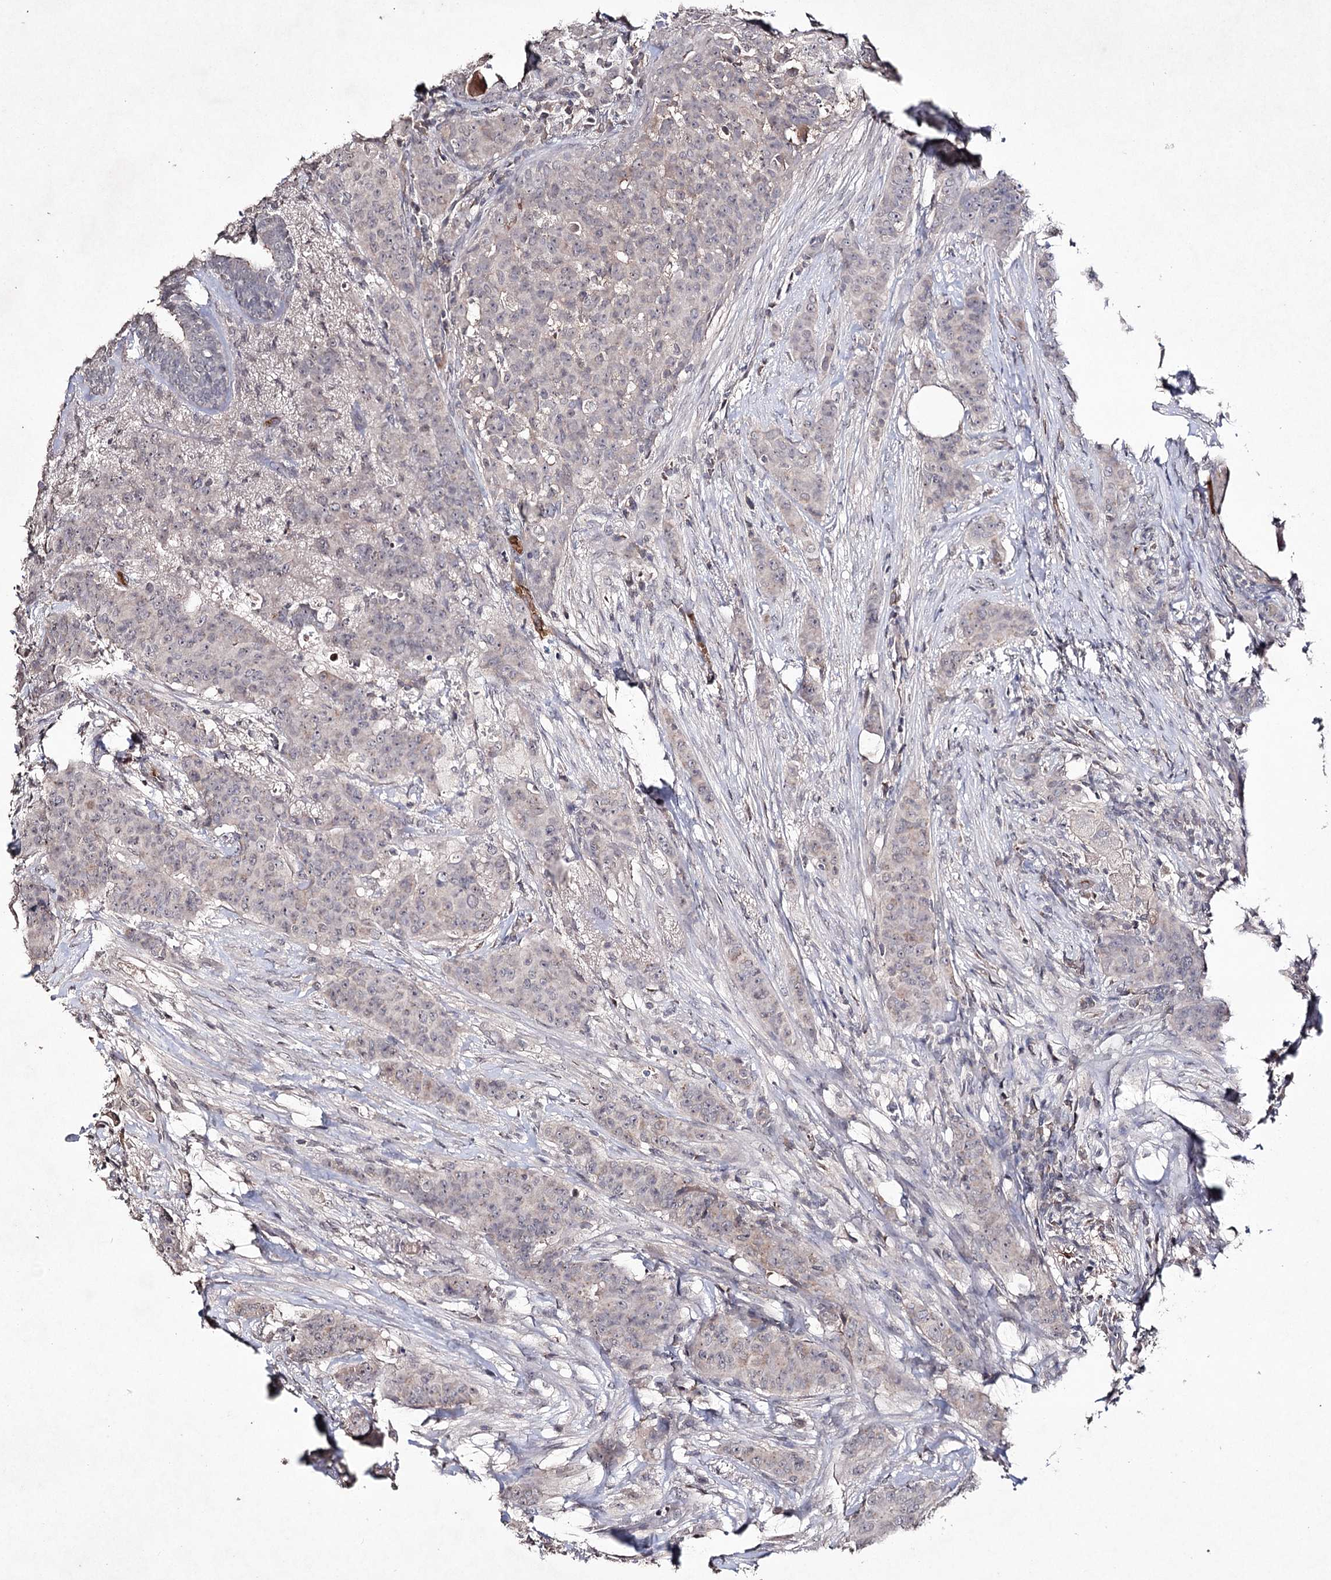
{"staining": {"intensity": "negative", "quantity": "none", "location": "none"}, "tissue": "breast cancer", "cell_type": "Tumor cells", "image_type": "cancer", "snomed": [{"axis": "morphology", "description": "Duct carcinoma"}, {"axis": "topography", "description": "Breast"}], "caption": "Immunohistochemistry of human breast cancer reveals no staining in tumor cells.", "gene": "SYNGR3", "patient": {"sex": "female", "age": 40}}